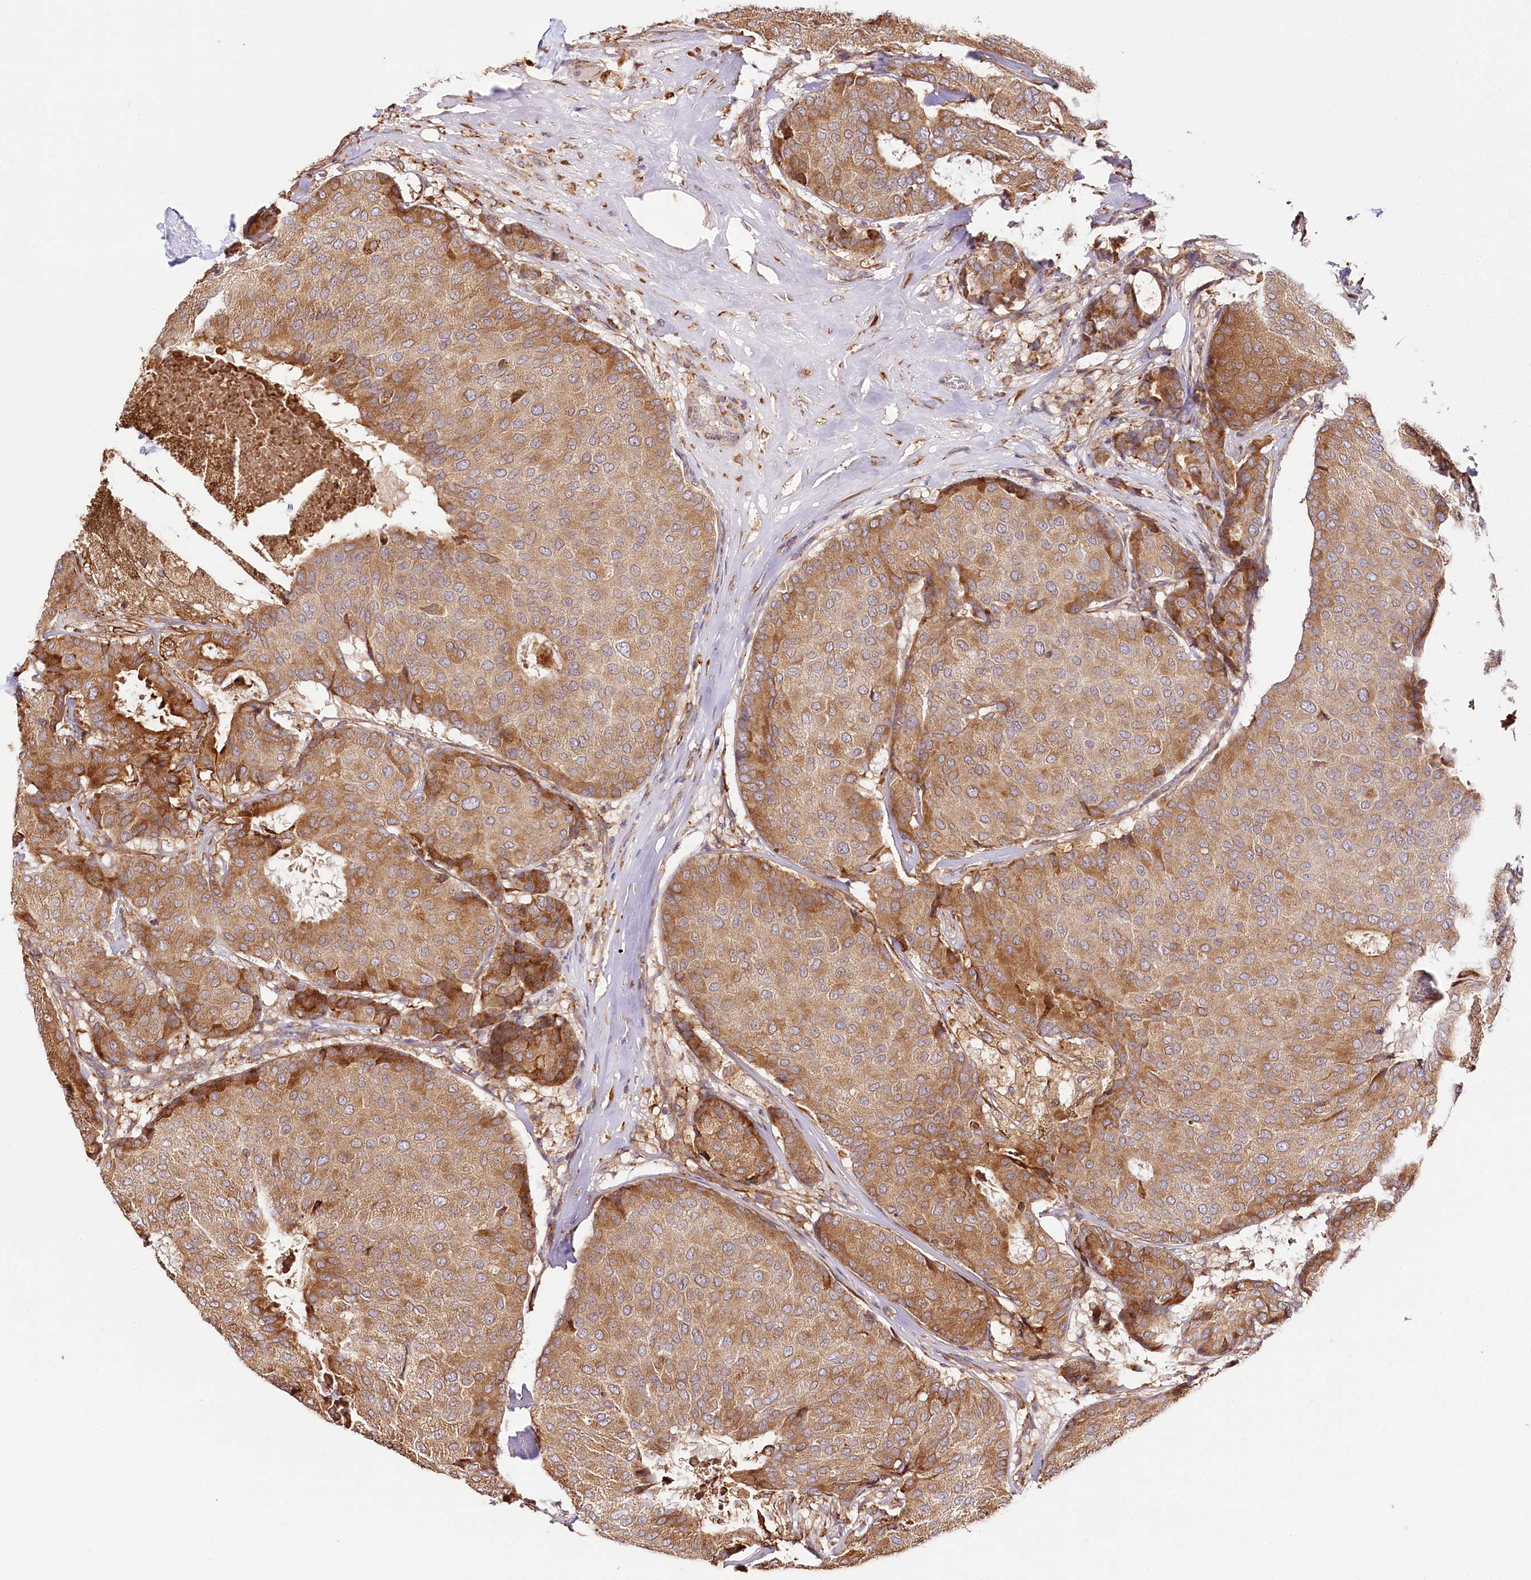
{"staining": {"intensity": "moderate", "quantity": ">75%", "location": "cytoplasmic/membranous"}, "tissue": "breast cancer", "cell_type": "Tumor cells", "image_type": "cancer", "snomed": [{"axis": "morphology", "description": "Duct carcinoma"}, {"axis": "topography", "description": "Breast"}], "caption": "Immunohistochemistry (IHC) of breast intraductal carcinoma shows medium levels of moderate cytoplasmic/membranous staining in approximately >75% of tumor cells.", "gene": "VEGFA", "patient": {"sex": "female", "age": 75}}